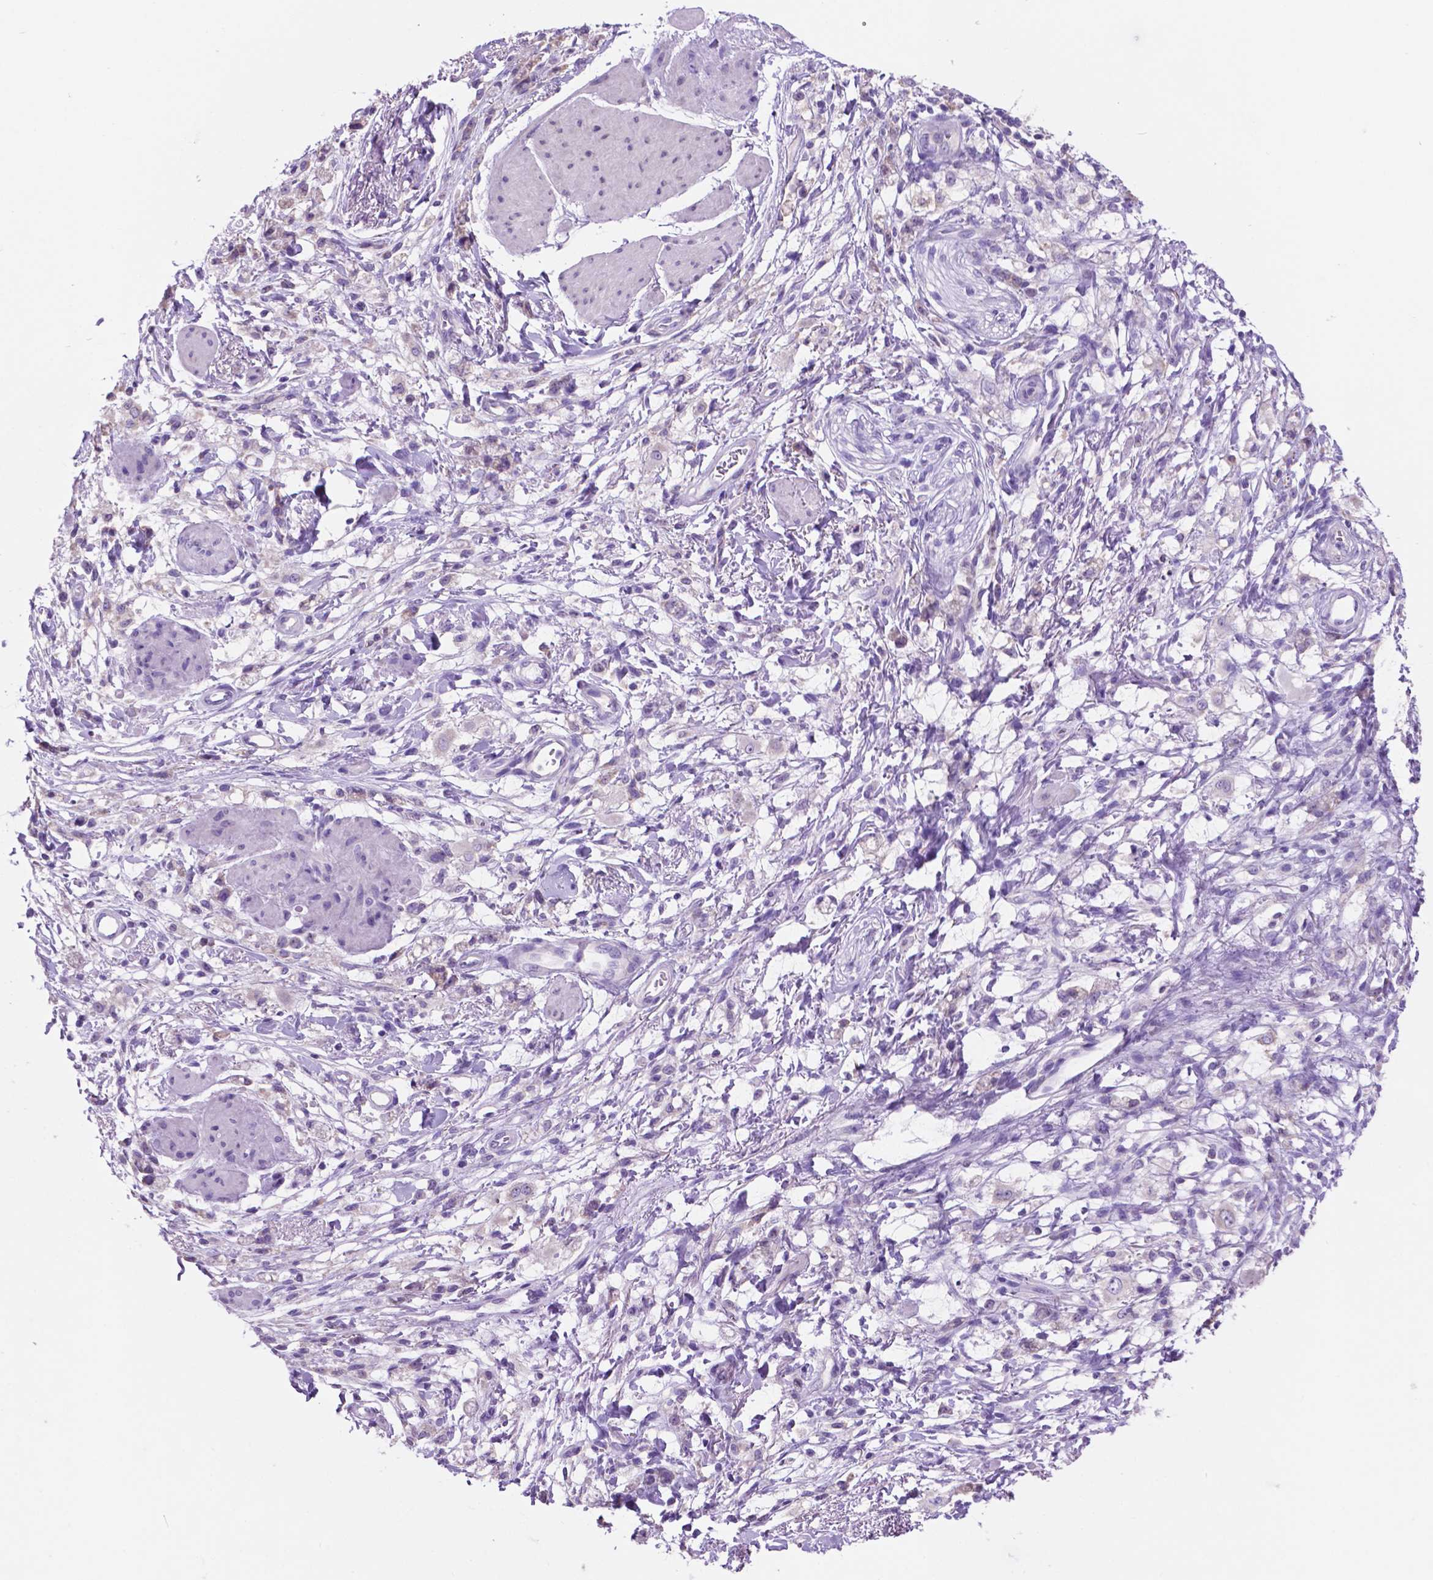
{"staining": {"intensity": "negative", "quantity": "none", "location": "none"}, "tissue": "stomach cancer", "cell_type": "Tumor cells", "image_type": "cancer", "snomed": [{"axis": "morphology", "description": "Adenocarcinoma, NOS"}, {"axis": "topography", "description": "Stomach"}], "caption": "Protein analysis of stomach adenocarcinoma exhibits no significant staining in tumor cells.", "gene": "SPDYA", "patient": {"sex": "female", "age": 60}}